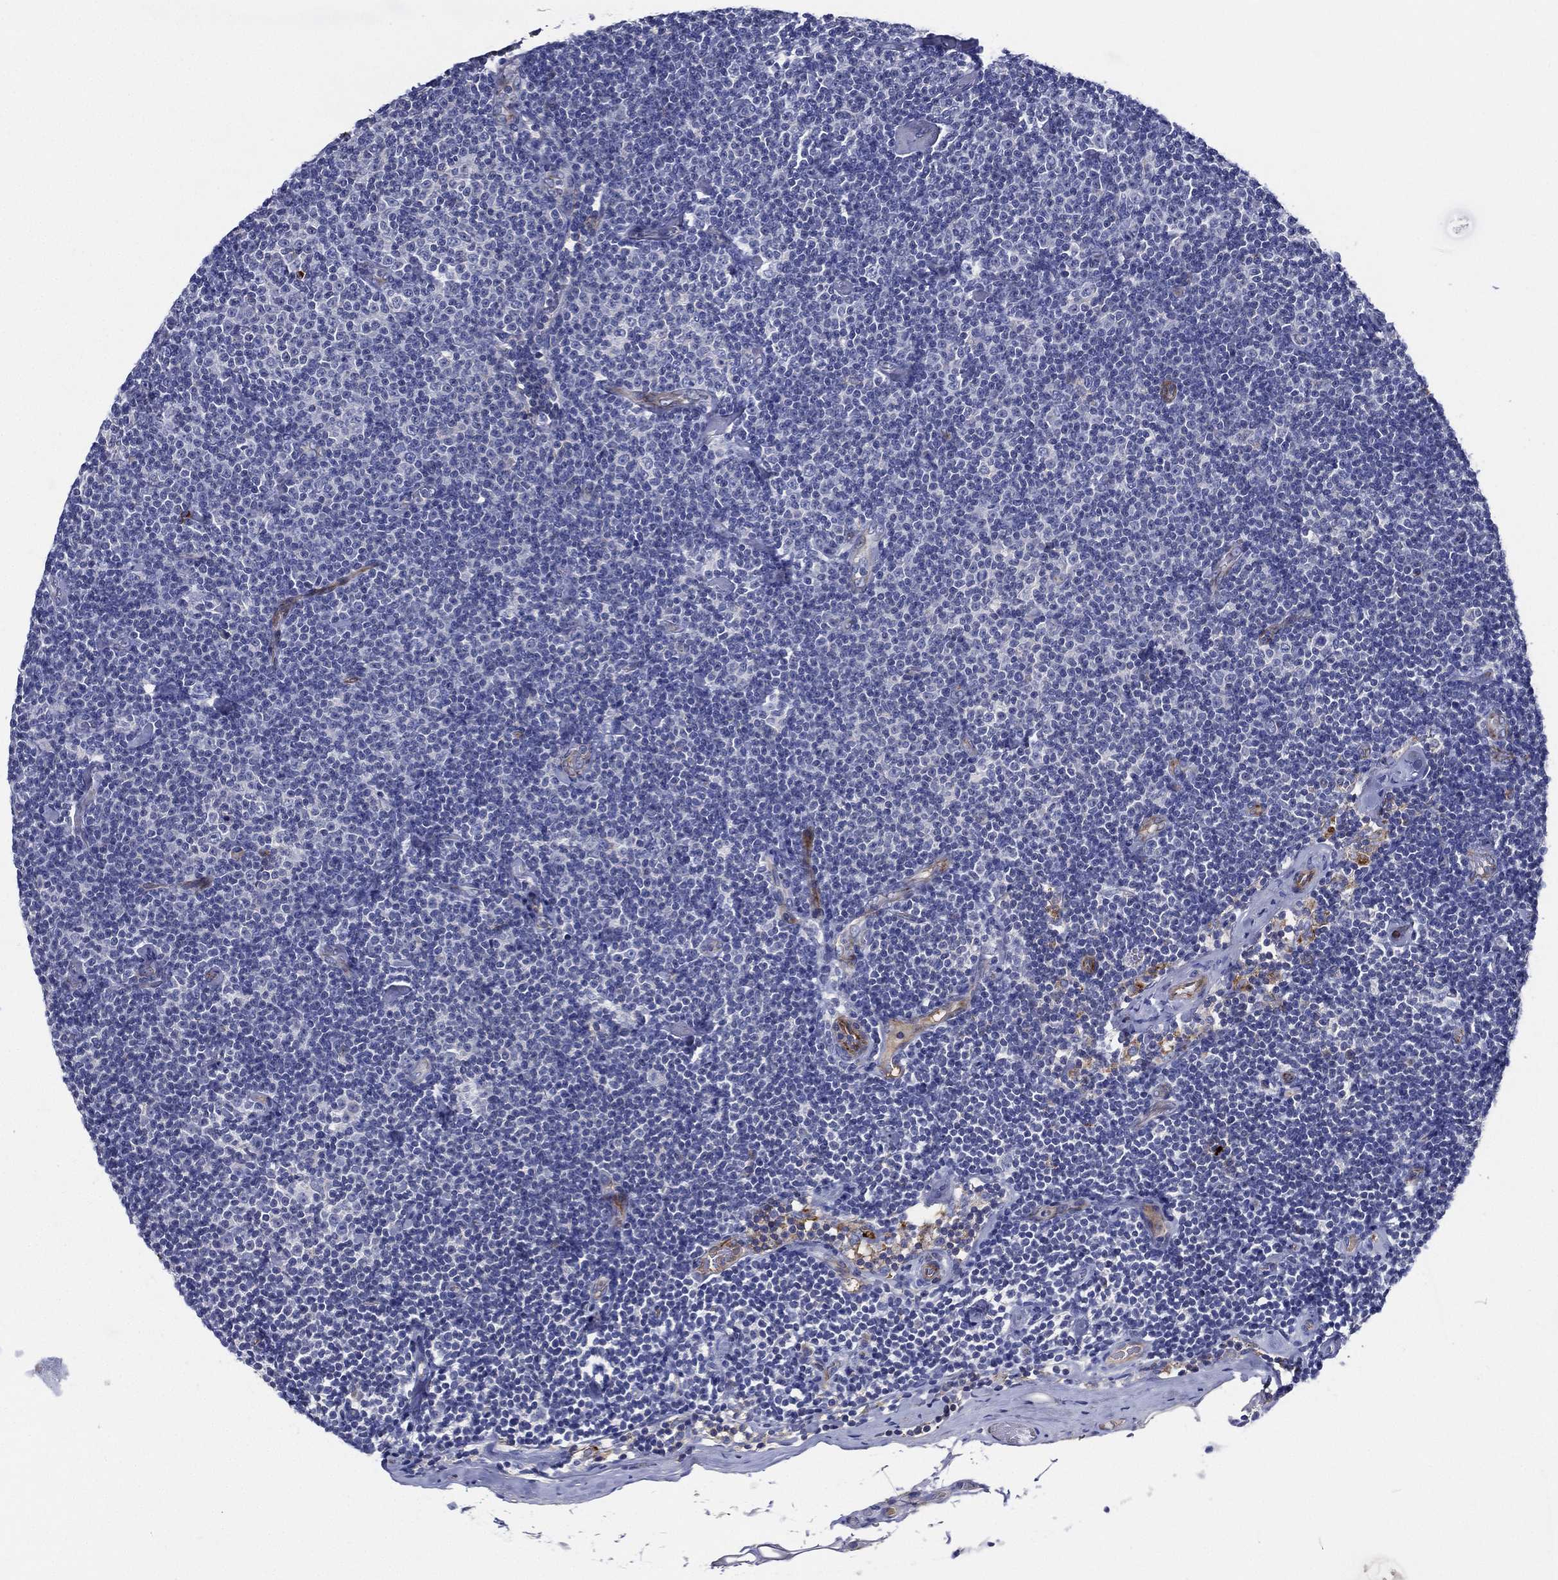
{"staining": {"intensity": "negative", "quantity": "none", "location": "none"}, "tissue": "lymphoma", "cell_type": "Tumor cells", "image_type": "cancer", "snomed": [{"axis": "morphology", "description": "Malignant lymphoma, non-Hodgkin's type, Low grade"}, {"axis": "topography", "description": "Lymph node"}], "caption": "Immunohistochemistry (IHC) of lymphoma demonstrates no expression in tumor cells.", "gene": "TMPRSS11D", "patient": {"sex": "male", "age": 81}}